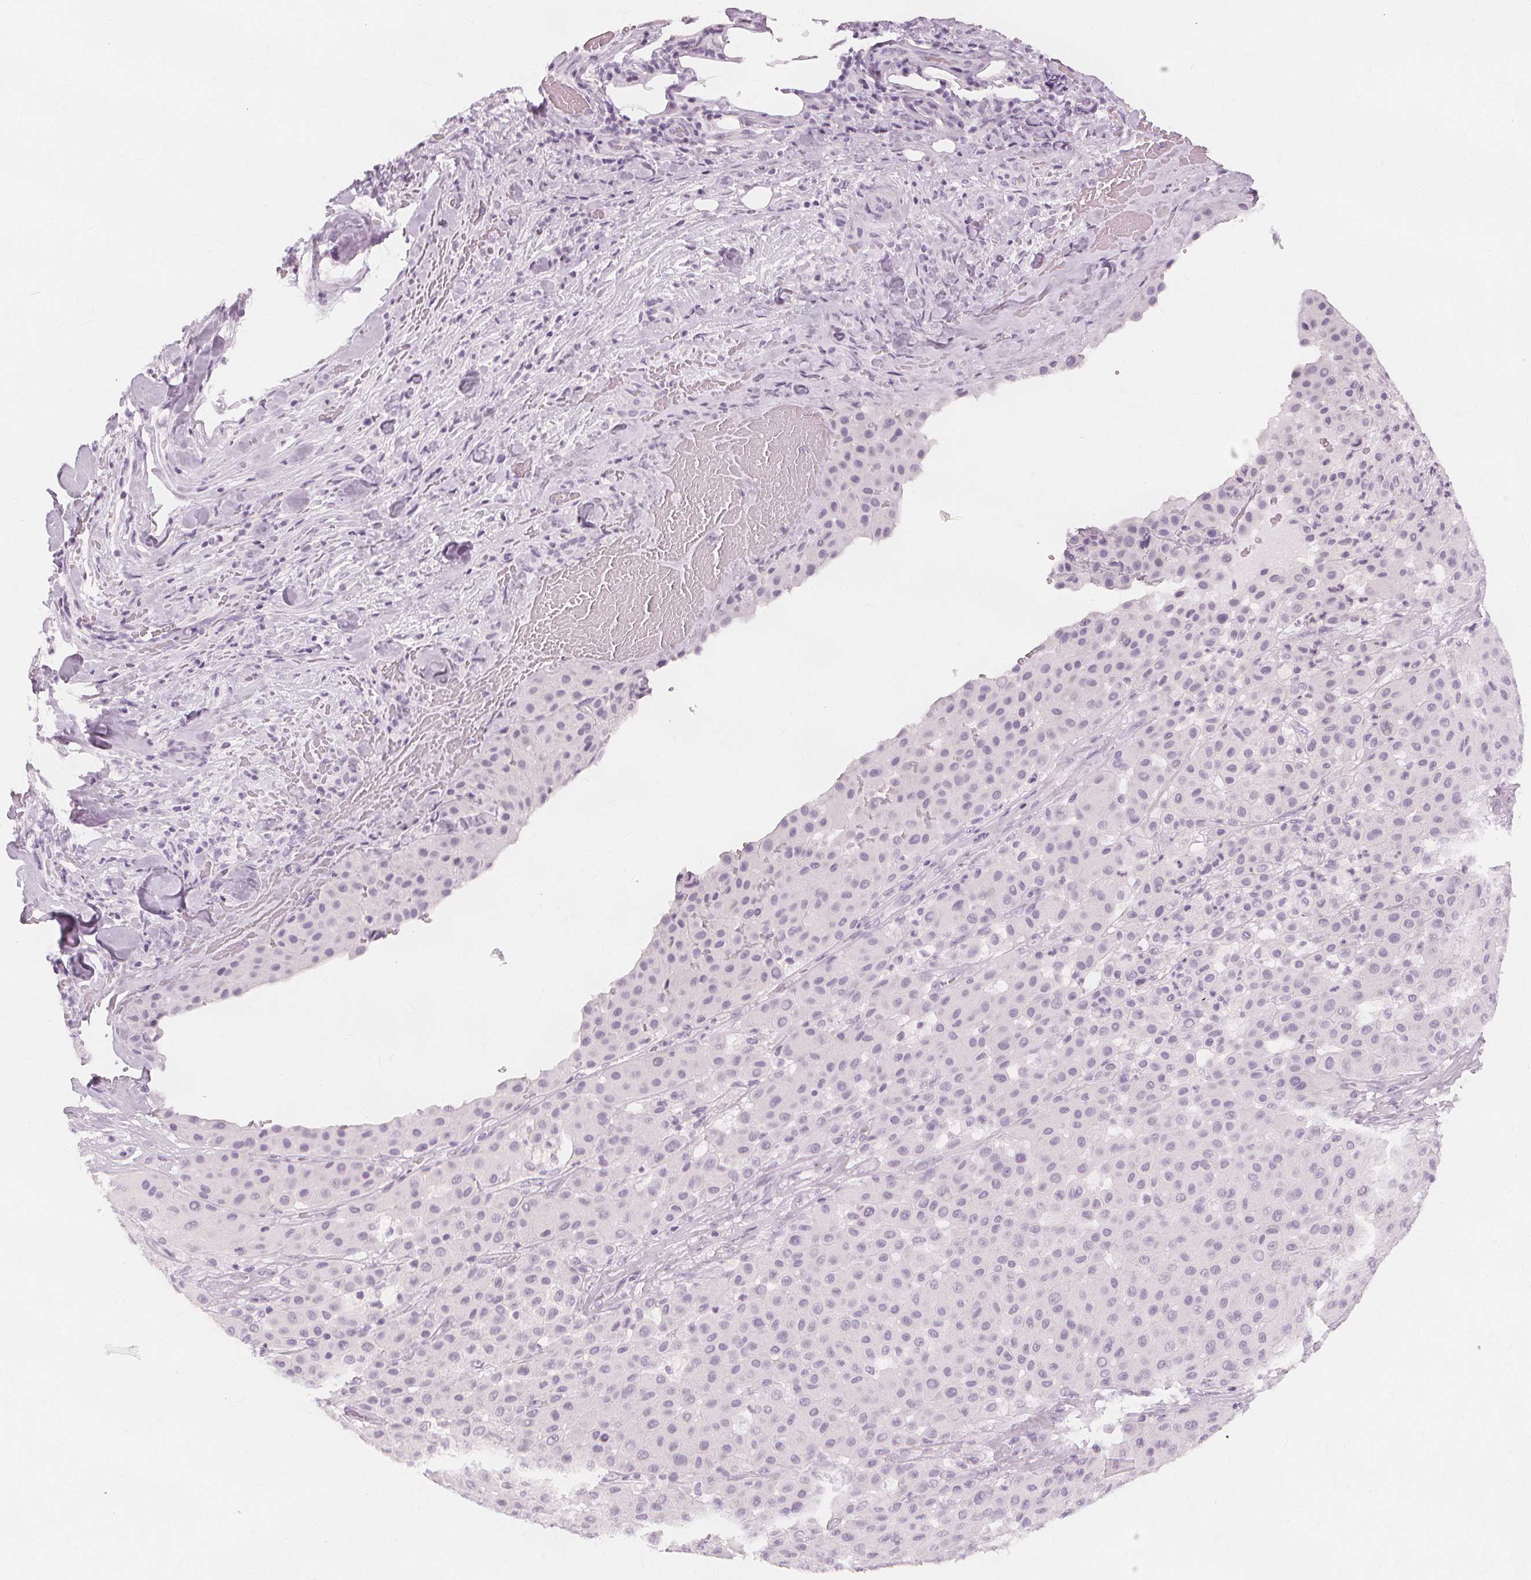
{"staining": {"intensity": "negative", "quantity": "none", "location": "none"}, "tissue": "melanoma", "cell_type": "Tumor cells", "image_type": "cancer", "snomed": [{"axis": "morphology", "description": "Malignant melanoma, Metastatic site"}, {"axis": "topography", "description": "Smooth muscle"}], "caption": "Immunohistochemistry (IHC) photomicrograph of neoplastic tissue: human melanoma stained with DAB (3,3'-diaminobenzidine) reveals no significant protein expression in tumor cells. (Brightfield microscopy of DAB immunohistochemistry (IHC) at high magnification).", "gene": "TFF1", "patient": {"sex": "male", "age": 41}}